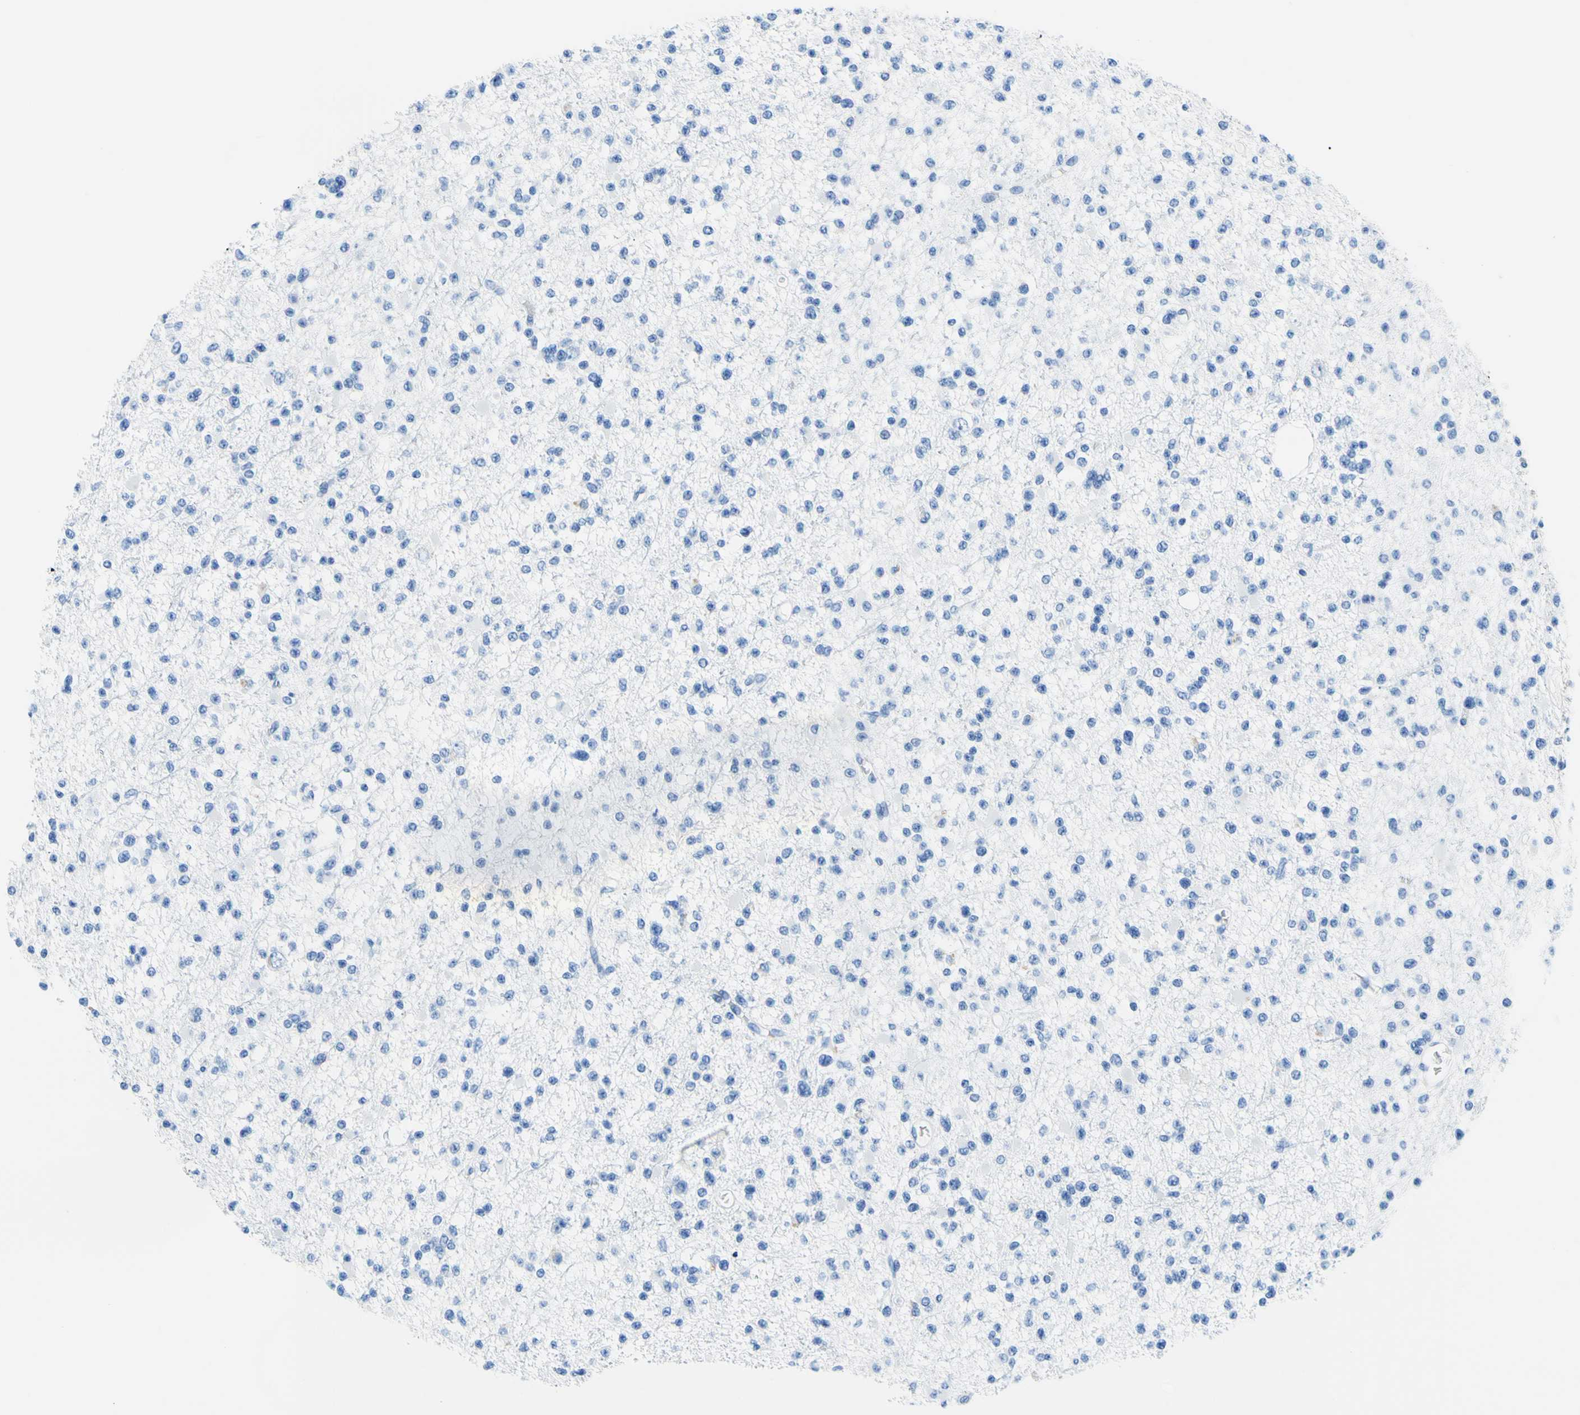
{"staining": {"intensity": "negative", "quantity": "none", "location": "none"}, "tissue": "glioma", "cell_type": "Tumor cells", "image_type": "cancer", "snomed": [{"axis": "morphology", "description": "Glioma, malignant, Low grade"}, {"axis": "topography", "description": "Brain"}], "caption": "High power microscopy photomicrograph of an immunohistochemistry image of glioma, revealing no significant positivity in tumor cells.", "gene": "MYH2", "patient": {"sex": "female", "age": 22}}